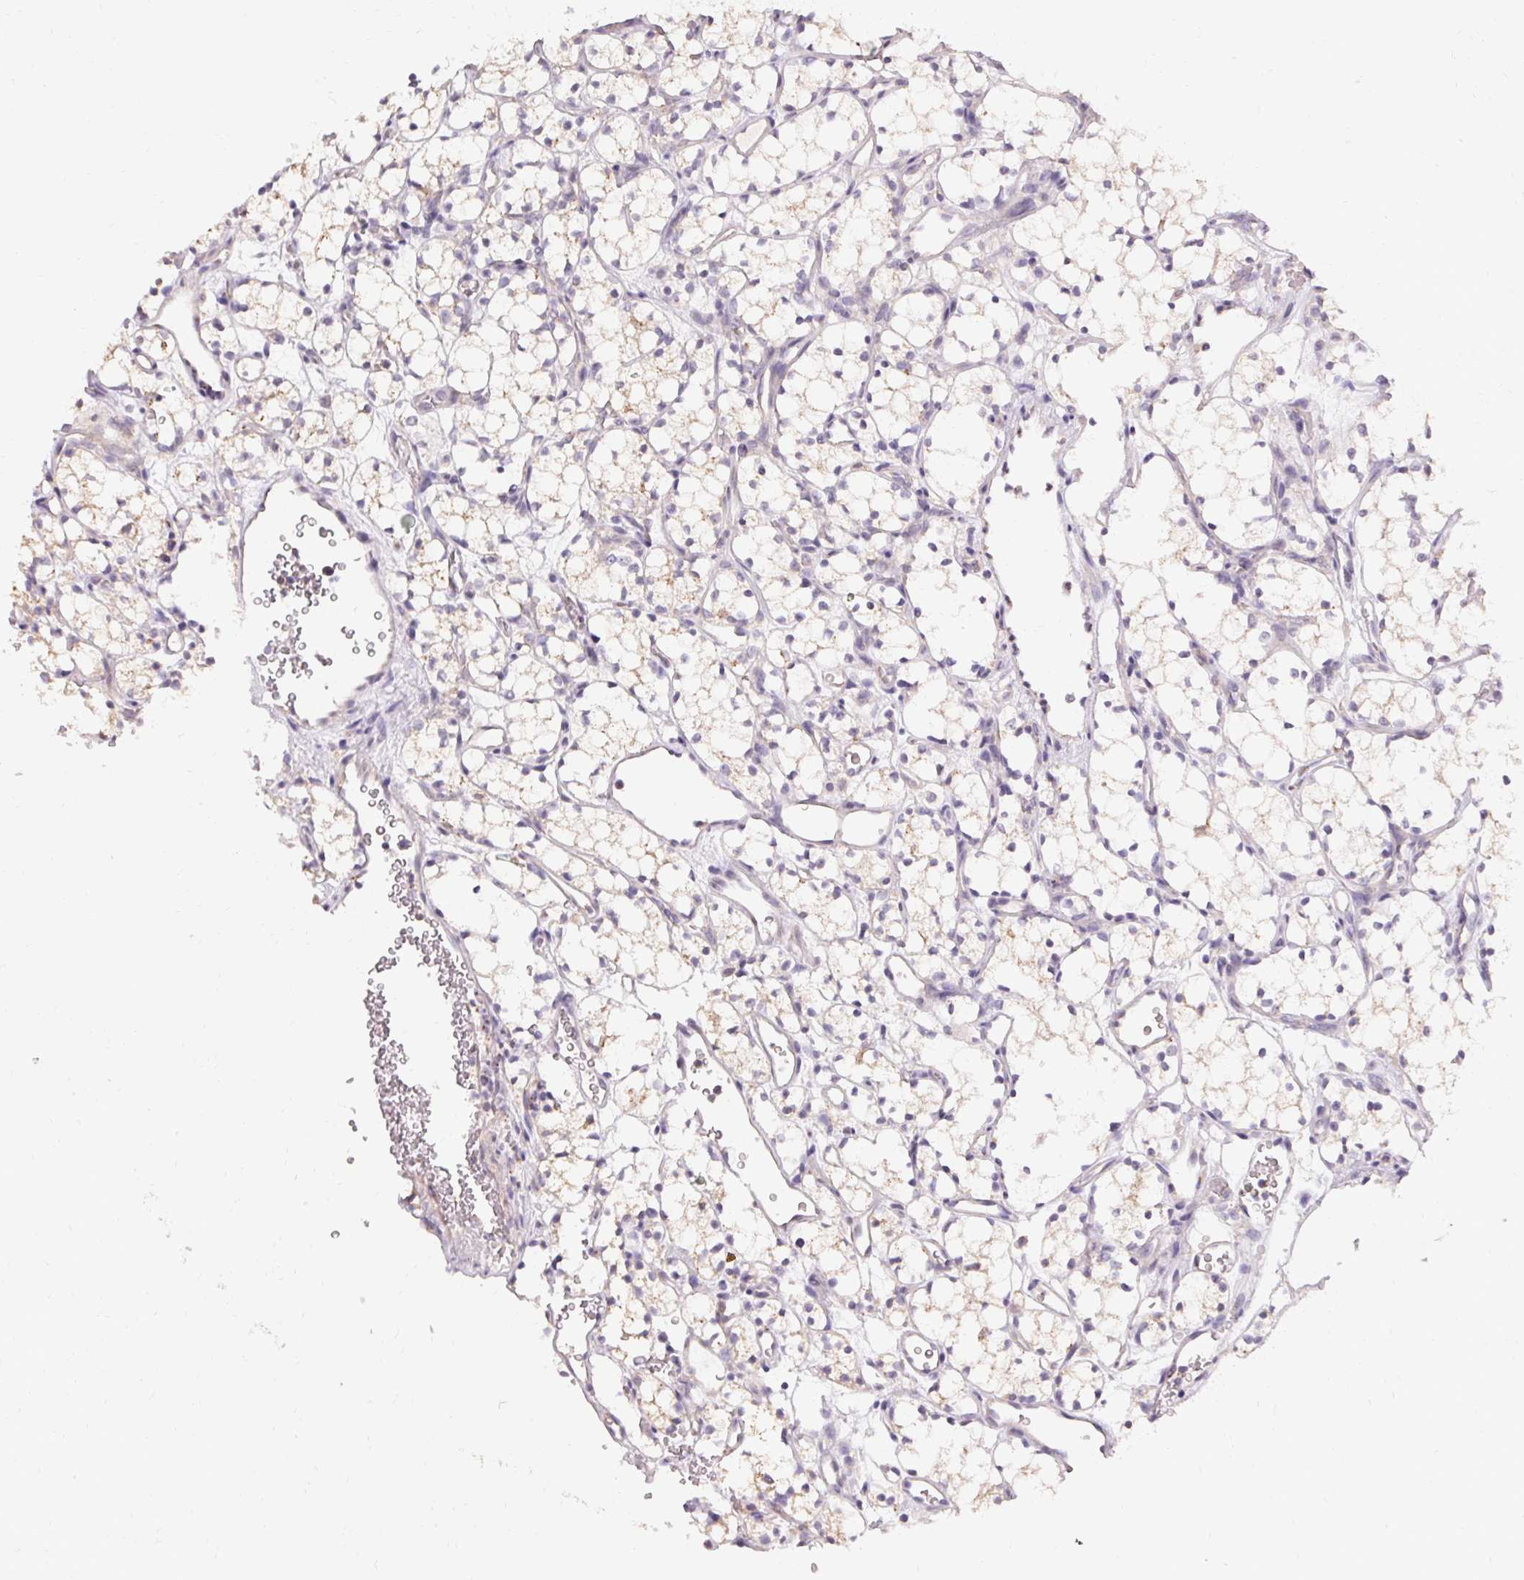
{"staining": {"intensity": "weak", "quantity": "<25%", "location": "cytoplasmic/membranous"}, "tissue": "renal cancer", "cell_type": "Tumor cells", "image_type": "cancer", "snomed": [{"axis": "morphology", "description": "Adenocarcinoma, NOS"}, {"axis": "topography", "description": "Kidney"}], "caption": "The histopathology image shows no staining of tumor cells in renal adenocarcinoma.", "gene": "HSD17B3", "patient": {"sex": "female", "age": 69}}